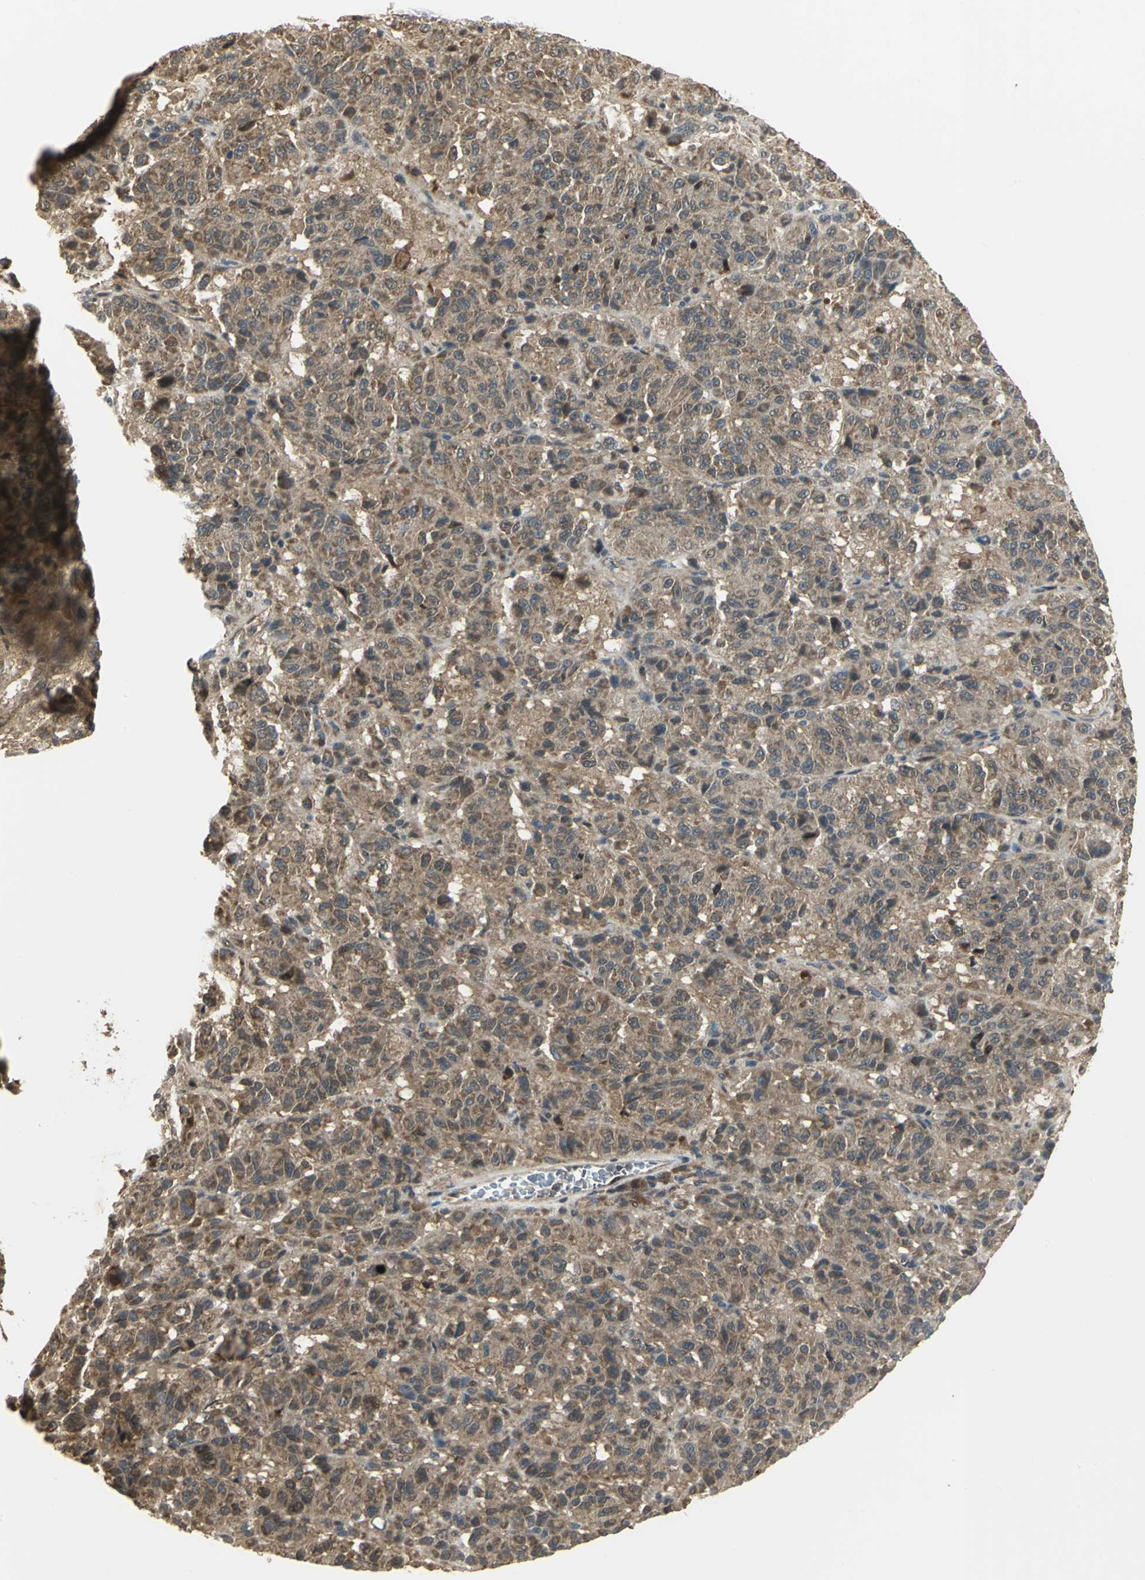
{"staining": {"intensity": "moderate", "quantity": ">75%", "location": "cytoplasmic/membranous"}, "tissue": "melanoma", "cell_type": "Tumor cells", "image_type": "cancer", "snomed": [{"axis": "morphology", "description": "Malignant melanoma, Metastatic site"}, {"axis": "topography", "description": "Lung"}], "caption": "Immunohistochemical staining of human malignant melanoma (metastatic site) shows medium levels of moderate cytoplasmic/membranous staining in approximately >75% of tumor cells.", "gene": "PSMC4", "patient": {"sex": "male", "age": 64}}